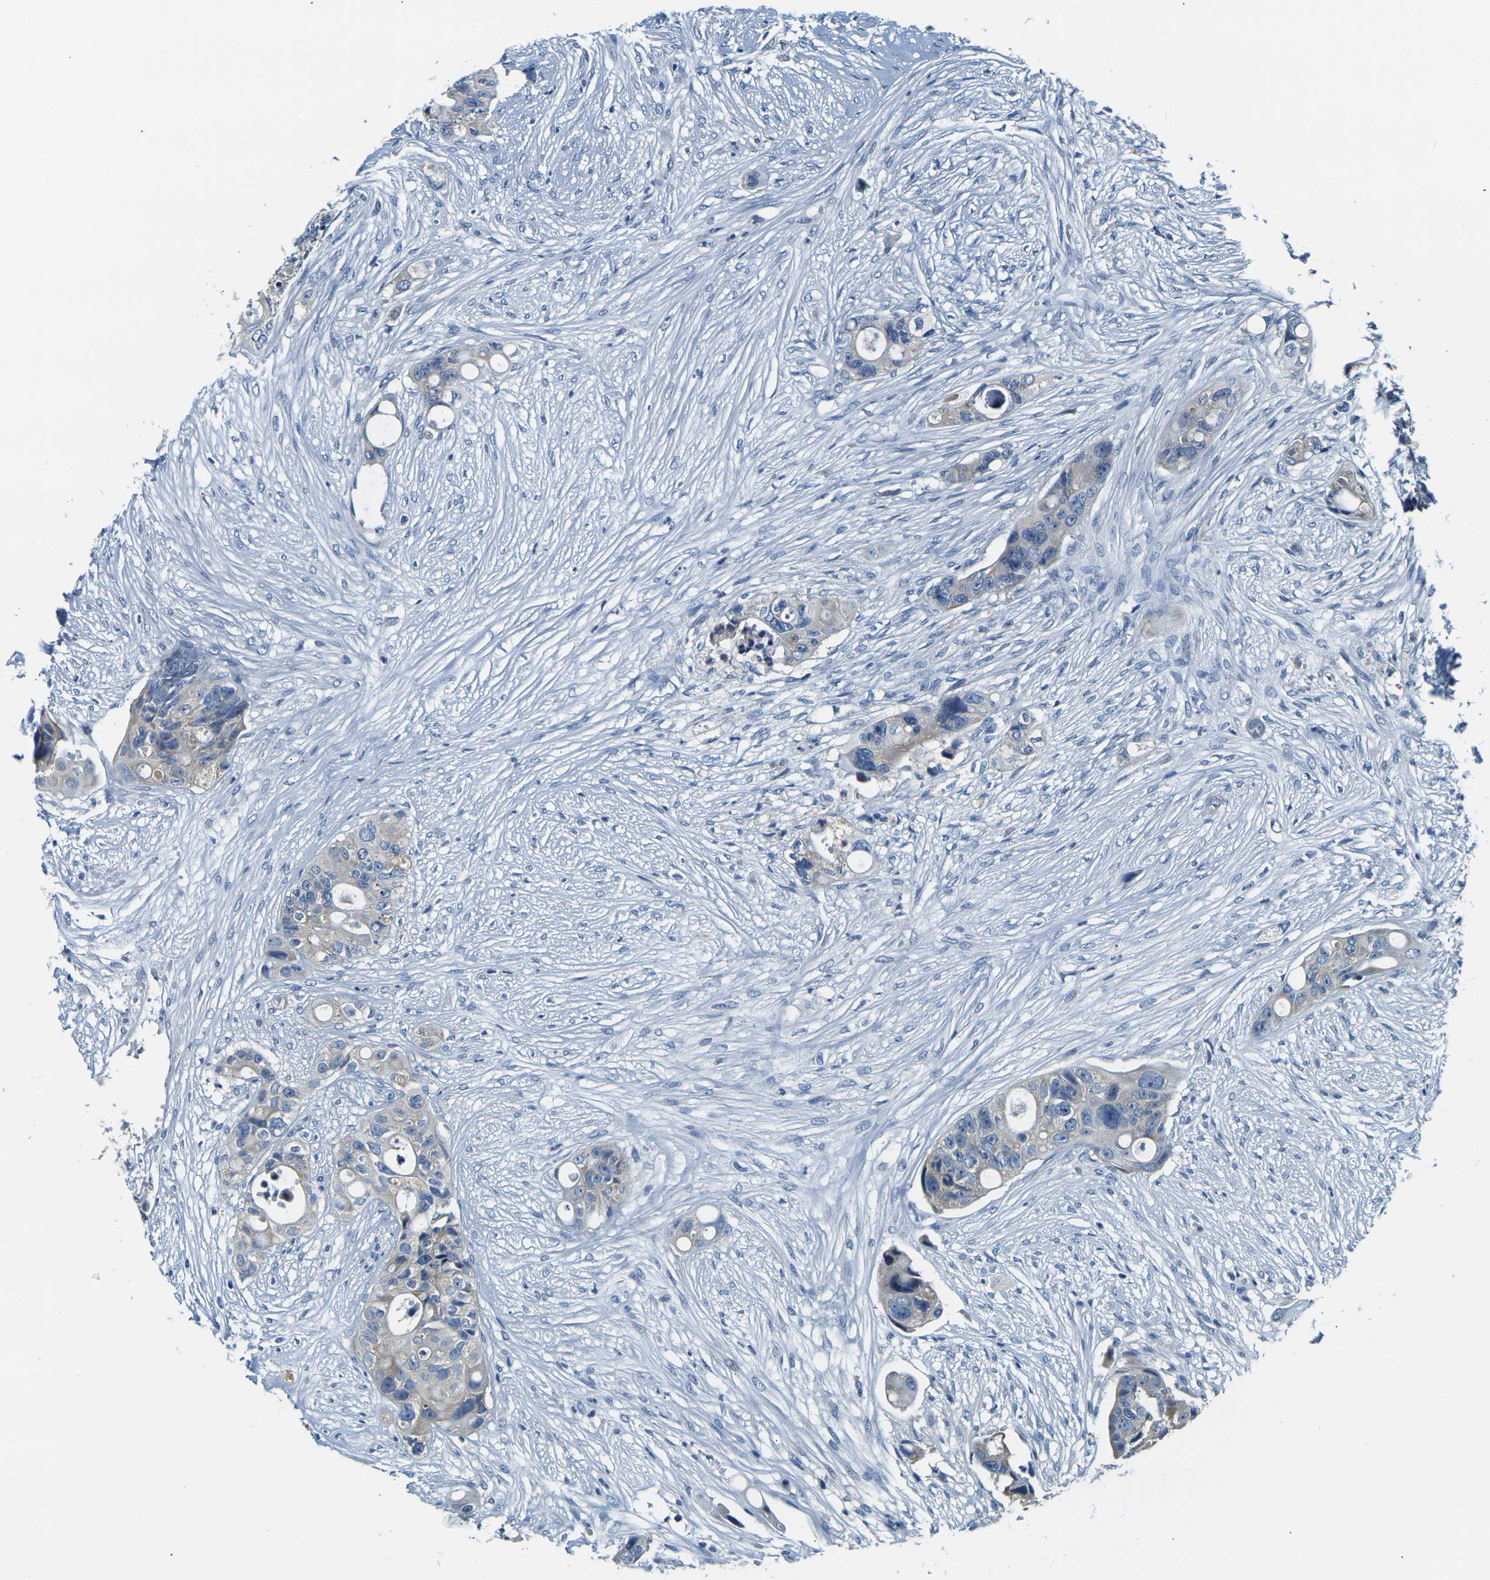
{"staining": {"intensity": "weak", "quantity": ">75%", "location": "cytoplasmic/membranous"}, "tissue": "colorectal cancer", "cell_type": "Tumor cells", "image_type": "cancer", "snomed": [{"axis": "morphology", "description": "Adenocarcinoma, NOS"}, {"axis": "topography", "description": "Colon"}], "caption": "Protein expression analysis of human colorectal adenocarcinoma reveals weak cytoplasmic/membranous positivity in approximately >75% of tumor cells.", "gene": "SHISAL2B", "patient": {"sex": "female", "age": 57}}